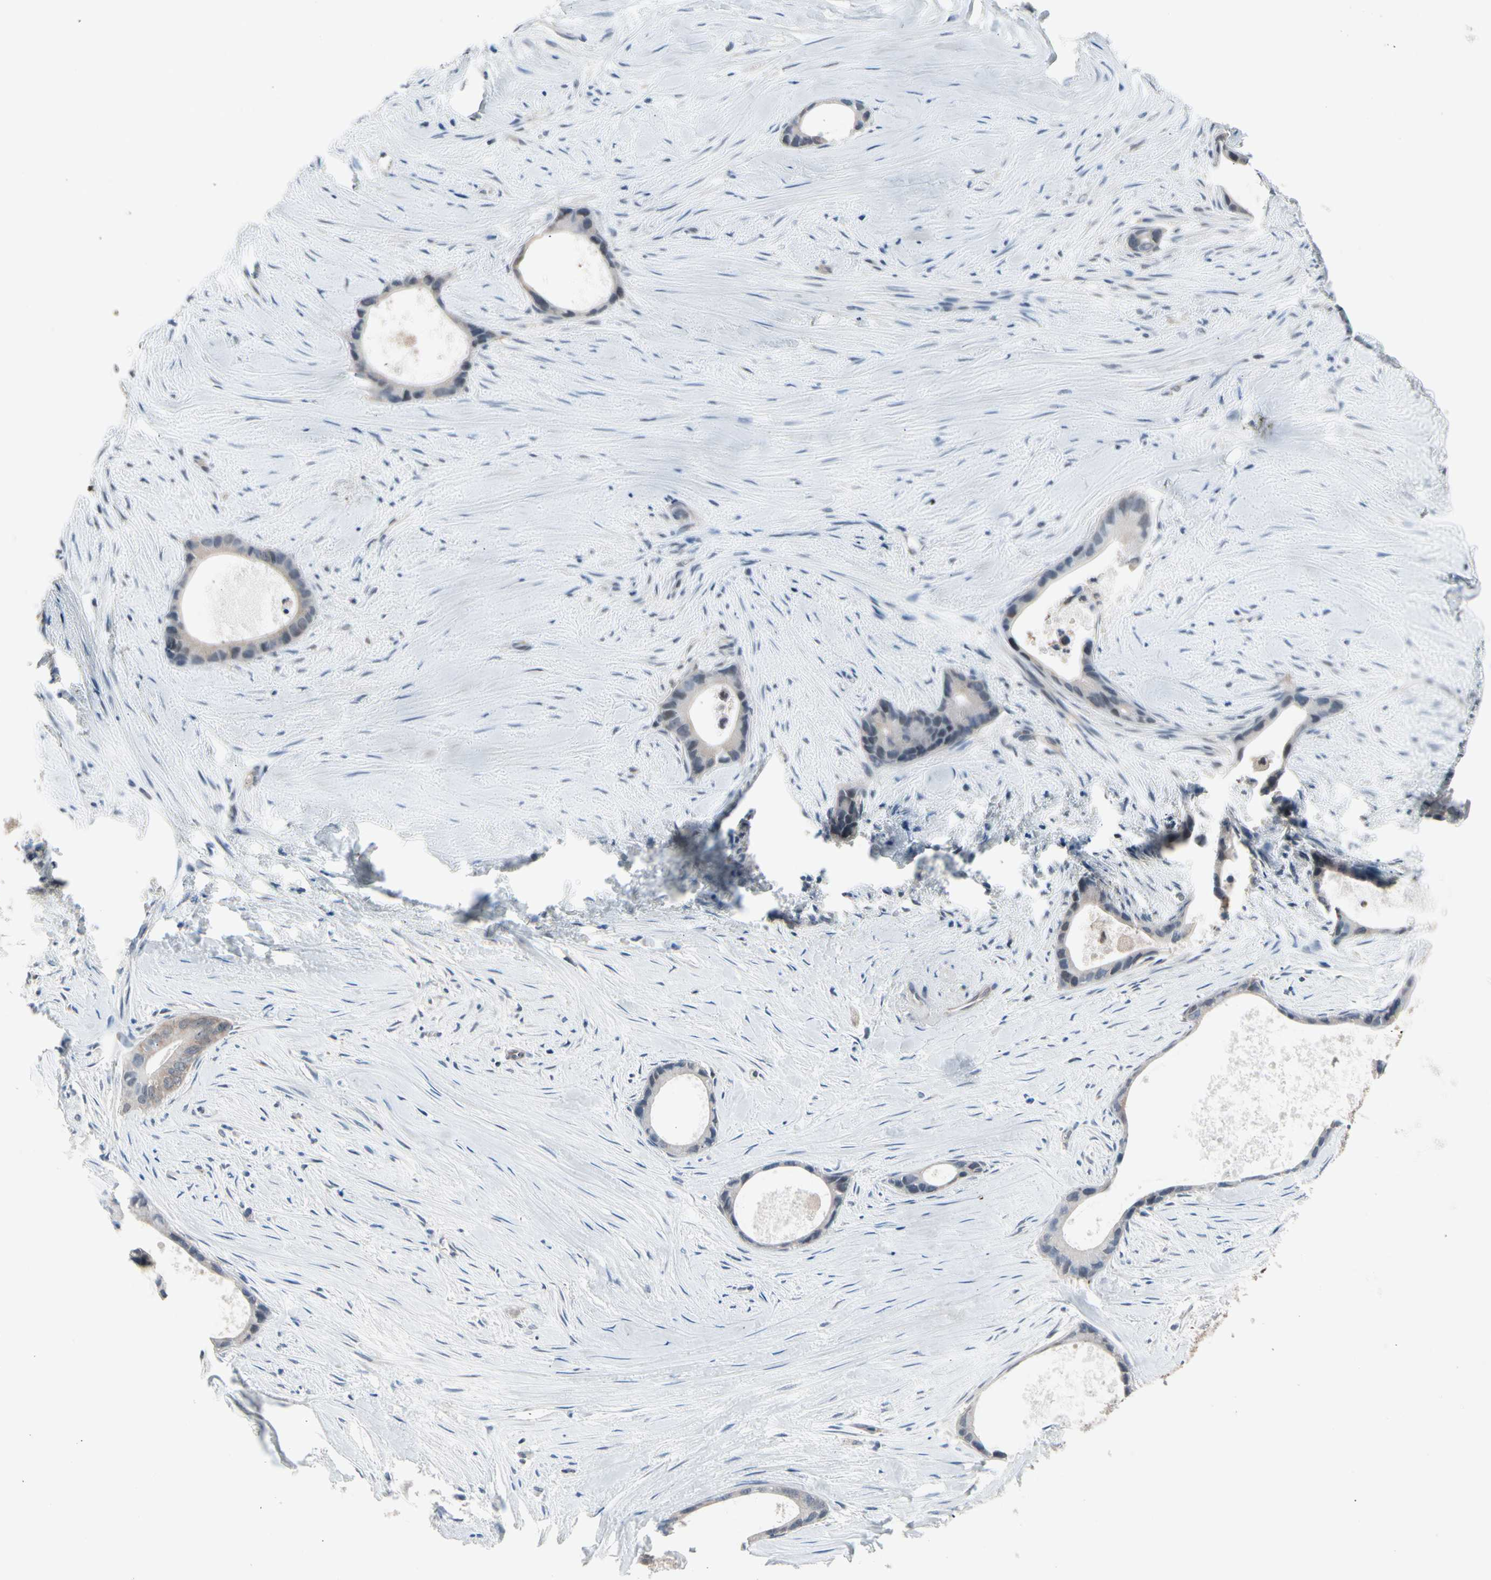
{"staining": {"intensity": "weak", "quantity": ">75%", "location": "cytoplasmic/membranous"}, "tissue": "liver cancer", "cell_type": "Tumor cells", "image_type": "cancer", "snomed": [{"axis": "morphology", "description": "Cholangiocarcinoma"}, {"axis": "topography", "description": "Liver"}], "caption": "Cholangiocarcinoma (liver) stained with immunohistochemistry demonstrates weak cytoplasmic/membranous staining in about >75% of tumor cells.", "gene": "PSMA2", "patient": {"sex": "female", "age": 55}}